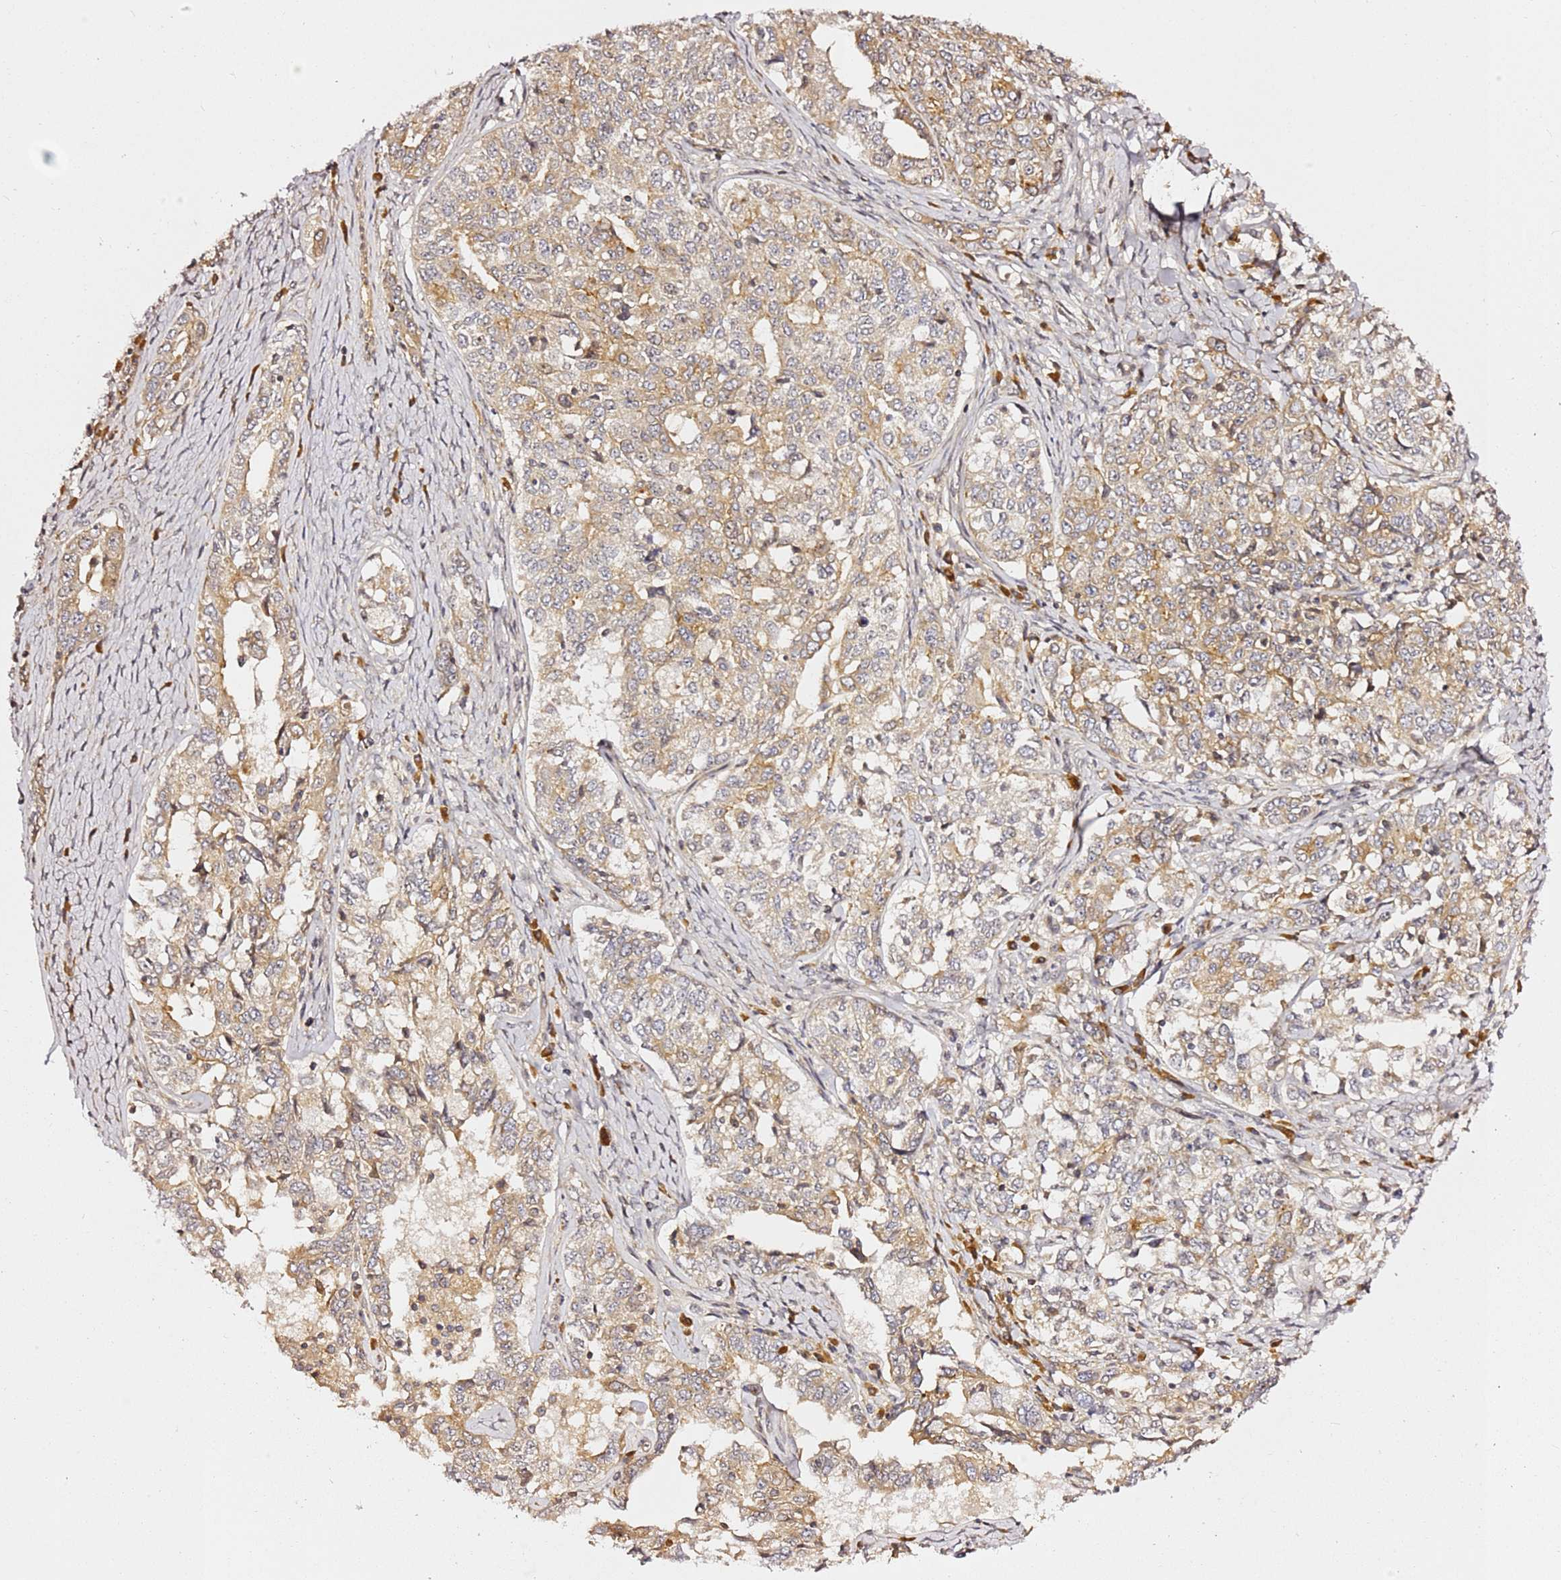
{"staining": {"intensity": "moderate", "quantity": ">75%", "location": "cytoplasmic/membranous"}, "tissue": "ovarian cancer", "cell_type": "Tumor cells", "image_type": "cancer", "snomed": [{"axis": "morphology", "description": "Carcinoma, endometroid"}, {"axis": "topography", "description": "Ovary"}], "caption": "Protein staining shows moderate cytoplasmic/membranous expression in about >75% of tumor cells in ovarian cancer.", "gene": "OSBPL2", "patient": {"sex": "female", "age": 62}}